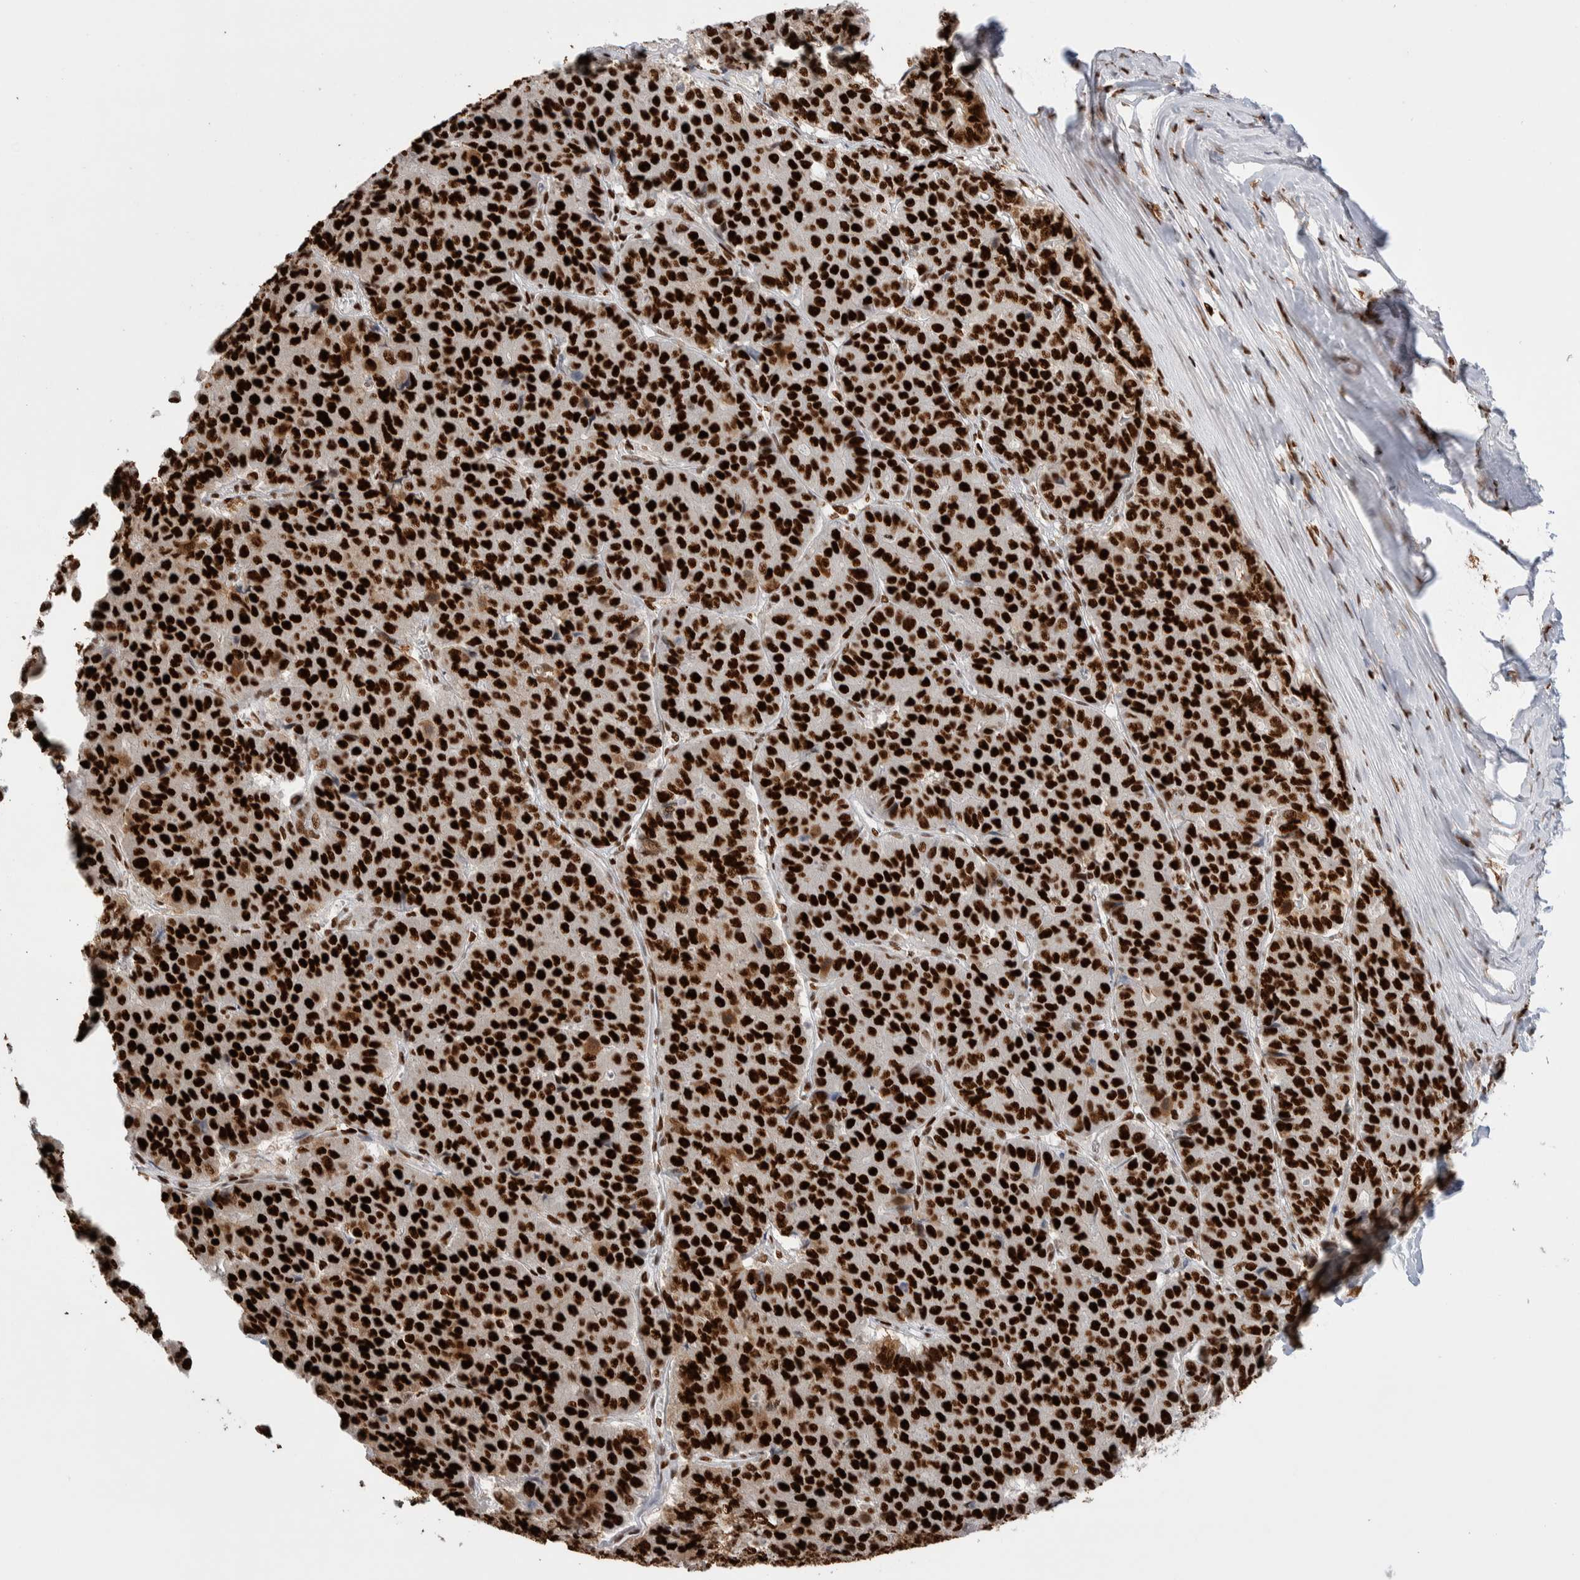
{"staining": {"intensity": "strong", "quantity": ">75%", "location": "nuclear"}, "tissue": "pancreatic cancer", "cell_type": "Tumor cells", "image_type": "cancer", "snomed": [{"axis": "morphology", "description": "Adenocarcinoma, NOS"}, {"axis": "topography", "description": "Pancreas"}], "caption": "The histopathology image reveals a brown stain indicating the presence of a protein in the nuclear of tumor cells in pancreatic adenocarcinoma.", "gene": "RNASEK-C17orf49", "patient": {"sex": "male", "age": 50}}